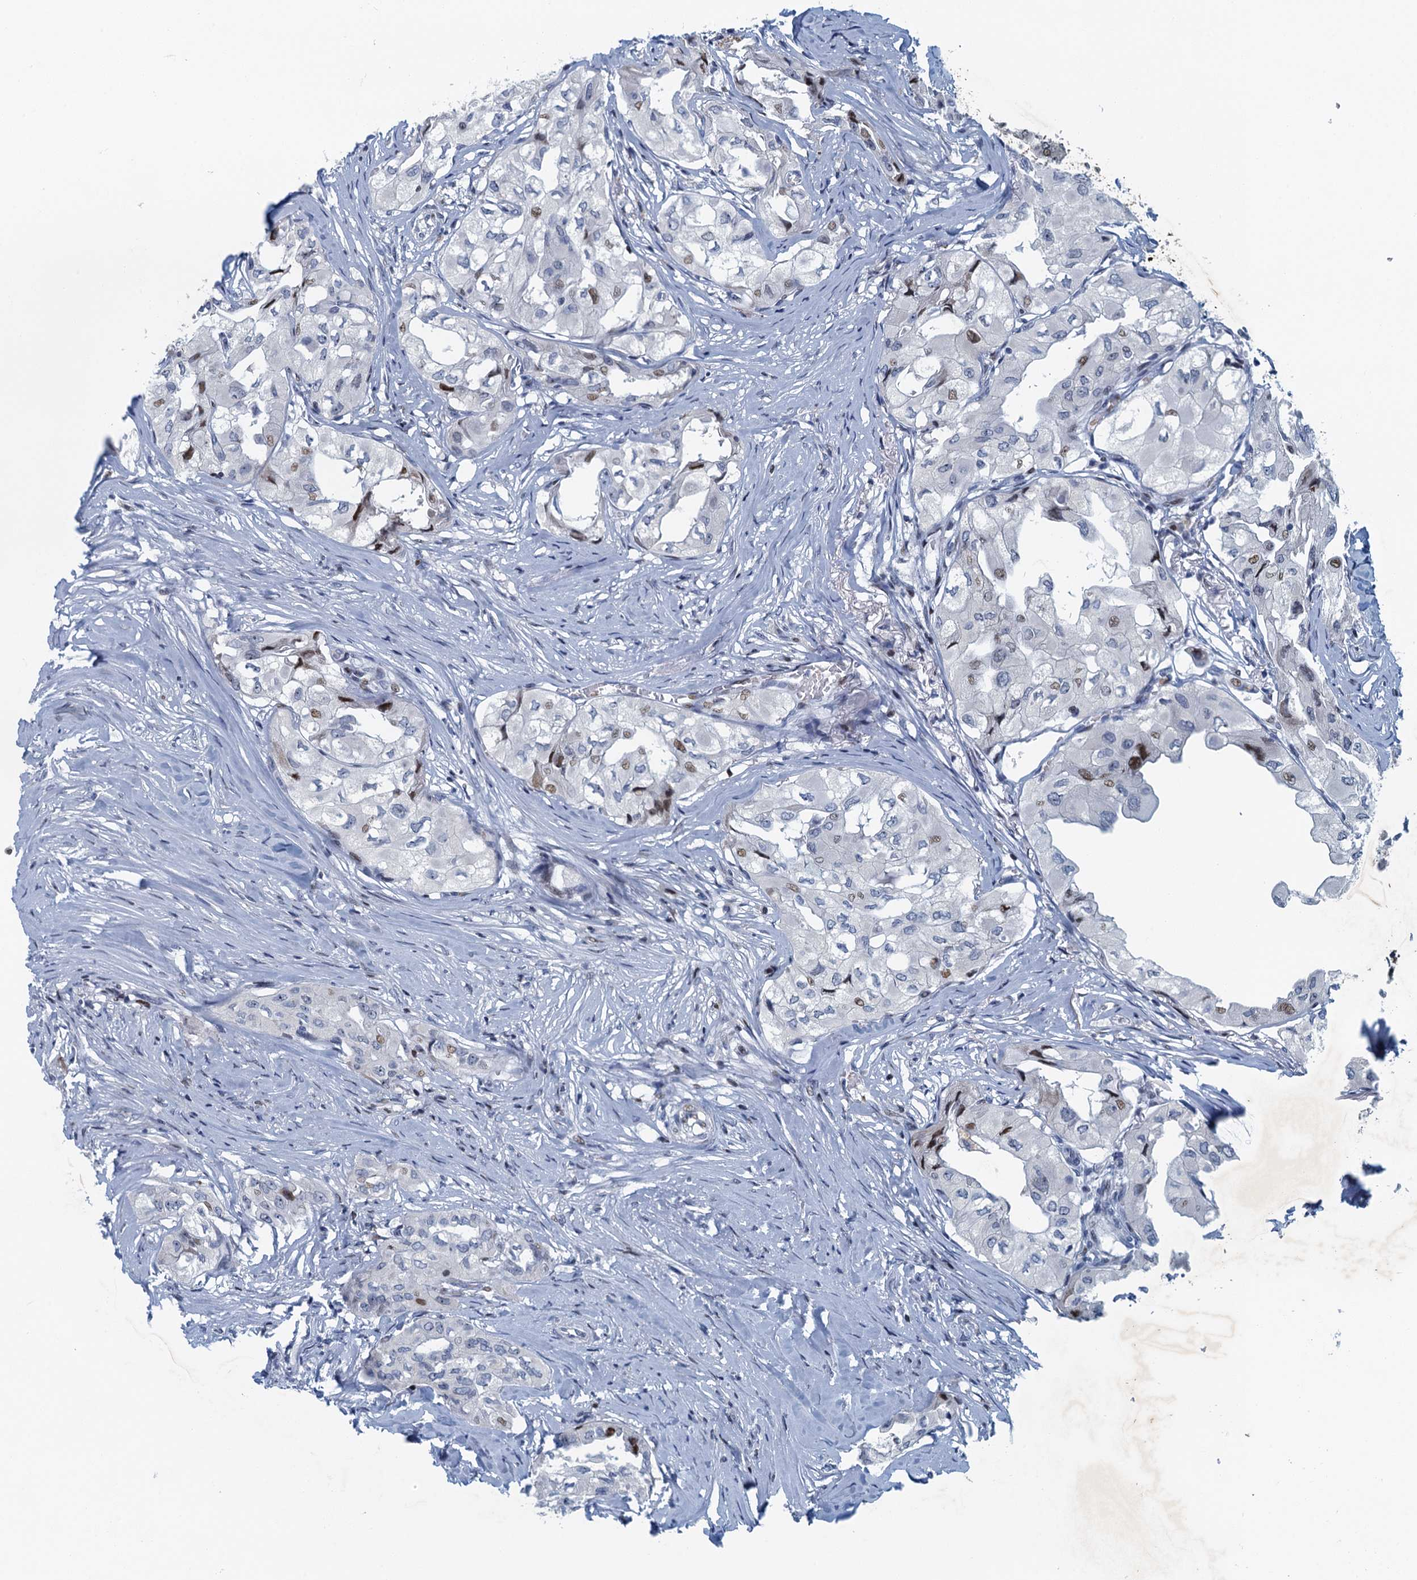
{"staining": {"intensity": "weak", "quantity": "<25%", "location": "nuclear"}, "tissue": "thyroid cancer", "cell_type": "Tumor cells", "image_type": "cancer", "snomed": [{"axis": "morphology", "description": "Papillary adenocarcinoma, NOS"}, {"axis": "topography", "description": "Thyroid gland"}], "caption": "This is an immunohistochemistry (IHC) photomicrograph of papillary adenocarcinoma (thyroid). There is no staining in tumor cells.", "gene": "ANKRD13D", "patient": {"sex": "female", "age": 59}}